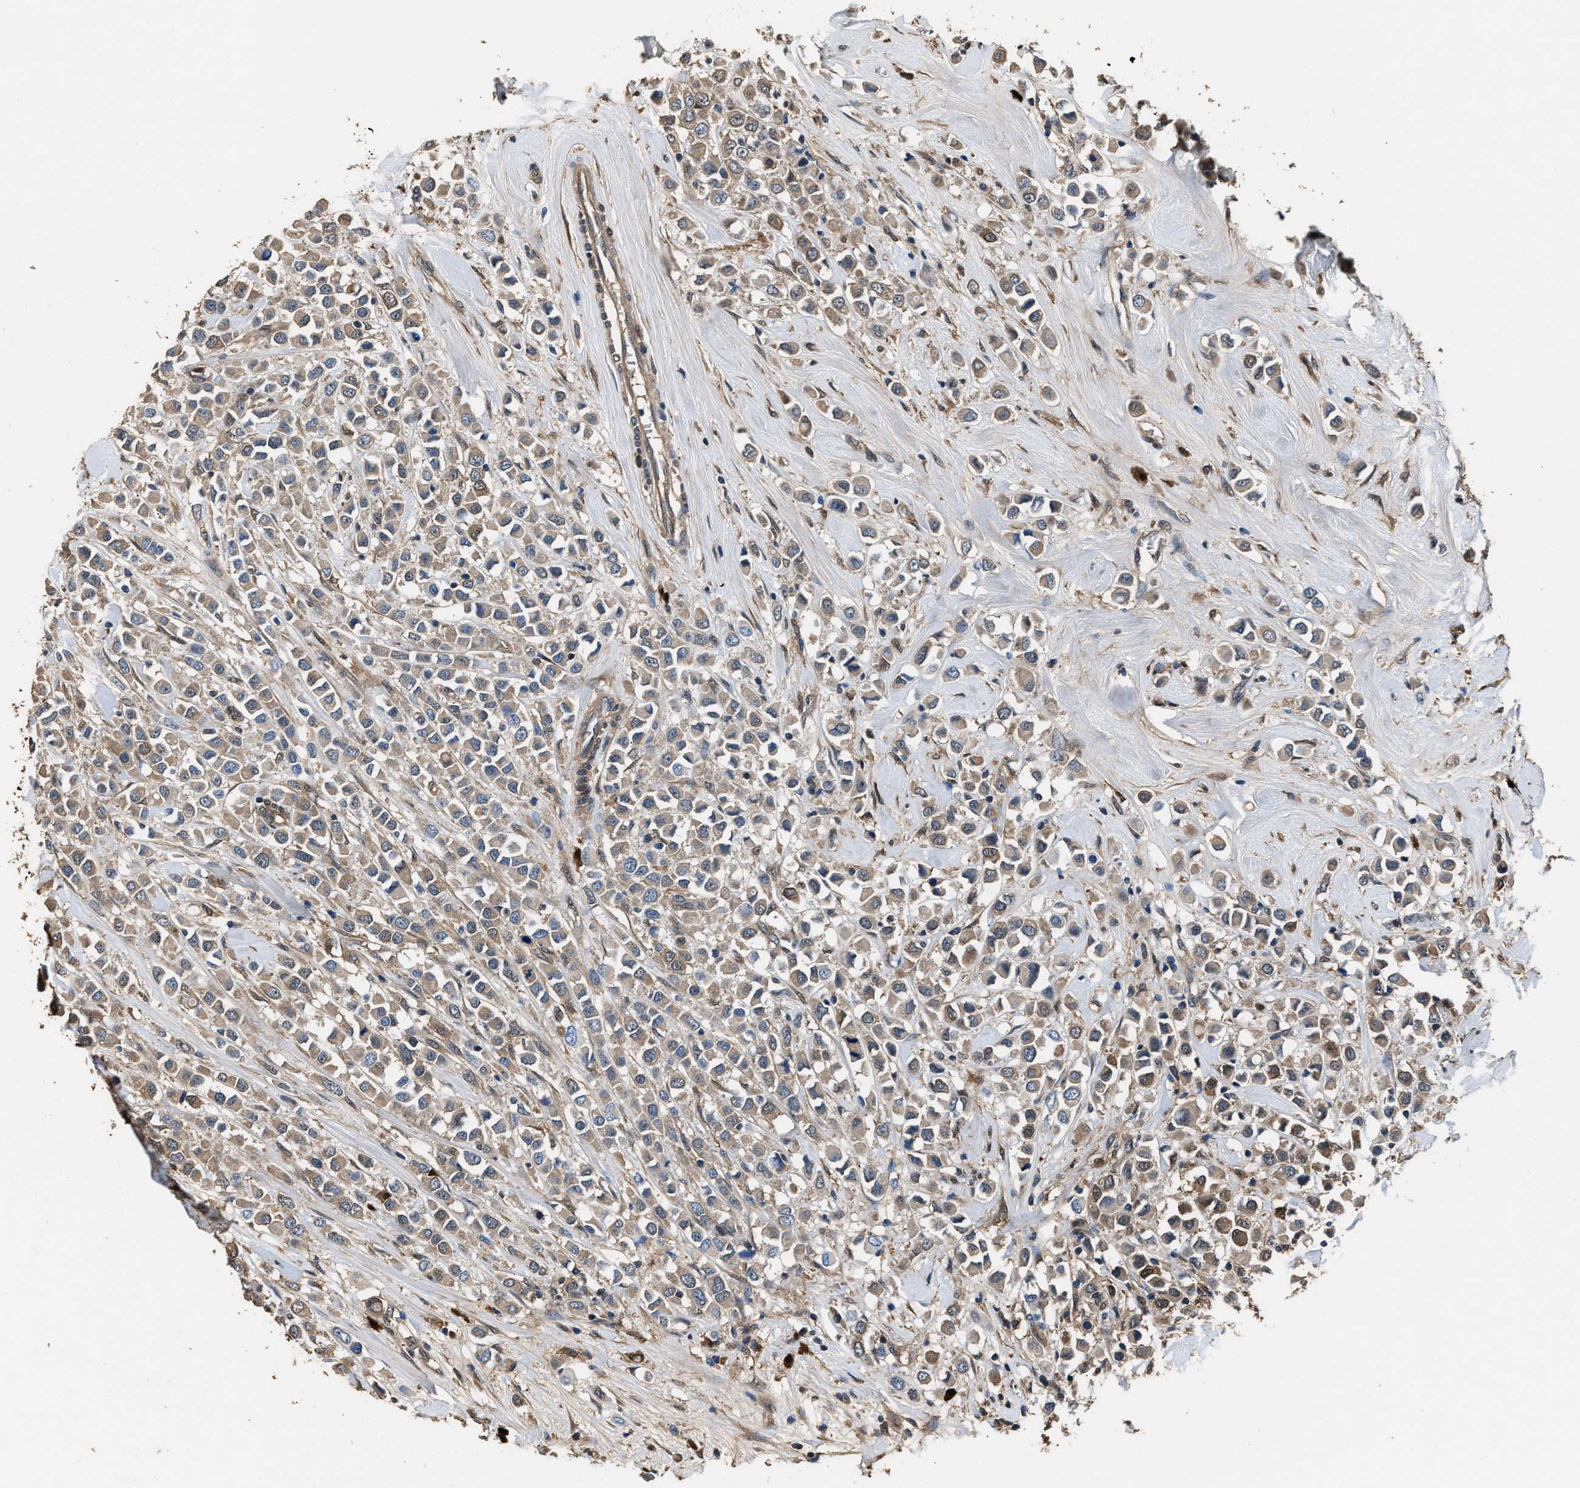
{"staining": {"intensity": "moderate", "quantity": "25%-75%", "location": "cytoplasmic/membranous"}, "tissue": "breast cancer", "cell_type": "Tumor cells", "image_type": "cancer", "snomed": [{"axis": "morphology", "description": "Duct carcinoma"}, {"axis": "topography", "description": "Breast"}], "caption": "A brown stain labels moderate cytoplasmic/membranous staining of a protein in breast cancer (infiltrating ductal carcinoma) tumor cells. Nuclei are stained in blue.", "gene": "GSTP1", "patient": {"sex": "female", "age": 61}}